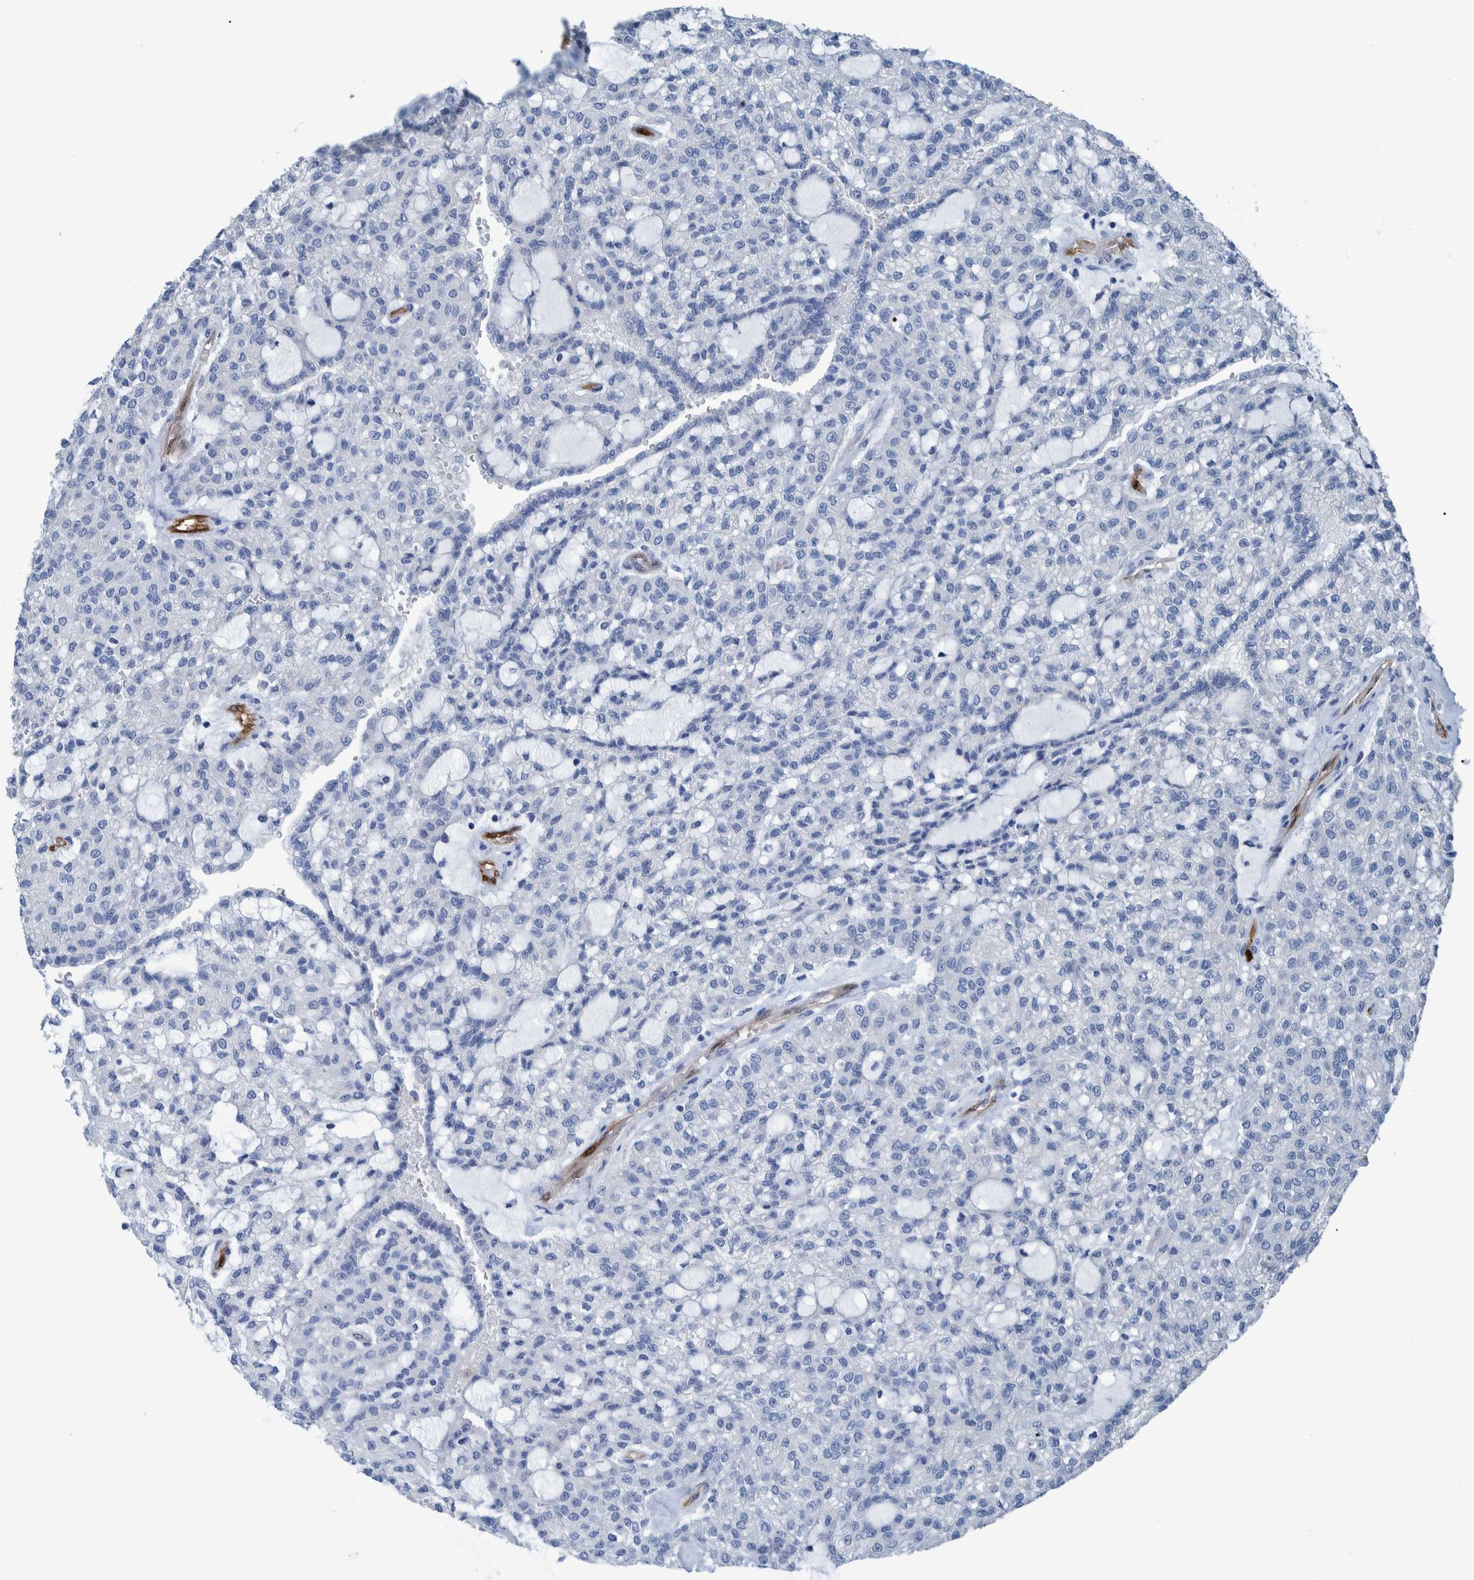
{"staining": {"intensity": "negative", "quantity": "none", "location": "none"}, "tissue": "renal cancer", "cell_type": "Tumor cells", "image_type": "cancer", "snomed": [{"axis": "morphology", "description": "Adenocarcinoma, NOS"}, {"axis": "topography", "description": "Kidney"}], "caption": "IHC photomicrograph of neoplastic tissue: renal cancer (adenocarcinoma) stained with DAB (3,3'-diaminobenzidine) reveals no significant protein staining in tumor cells.", "gene": "IDO1", "patient": {"sex": "male", "age": 63}}